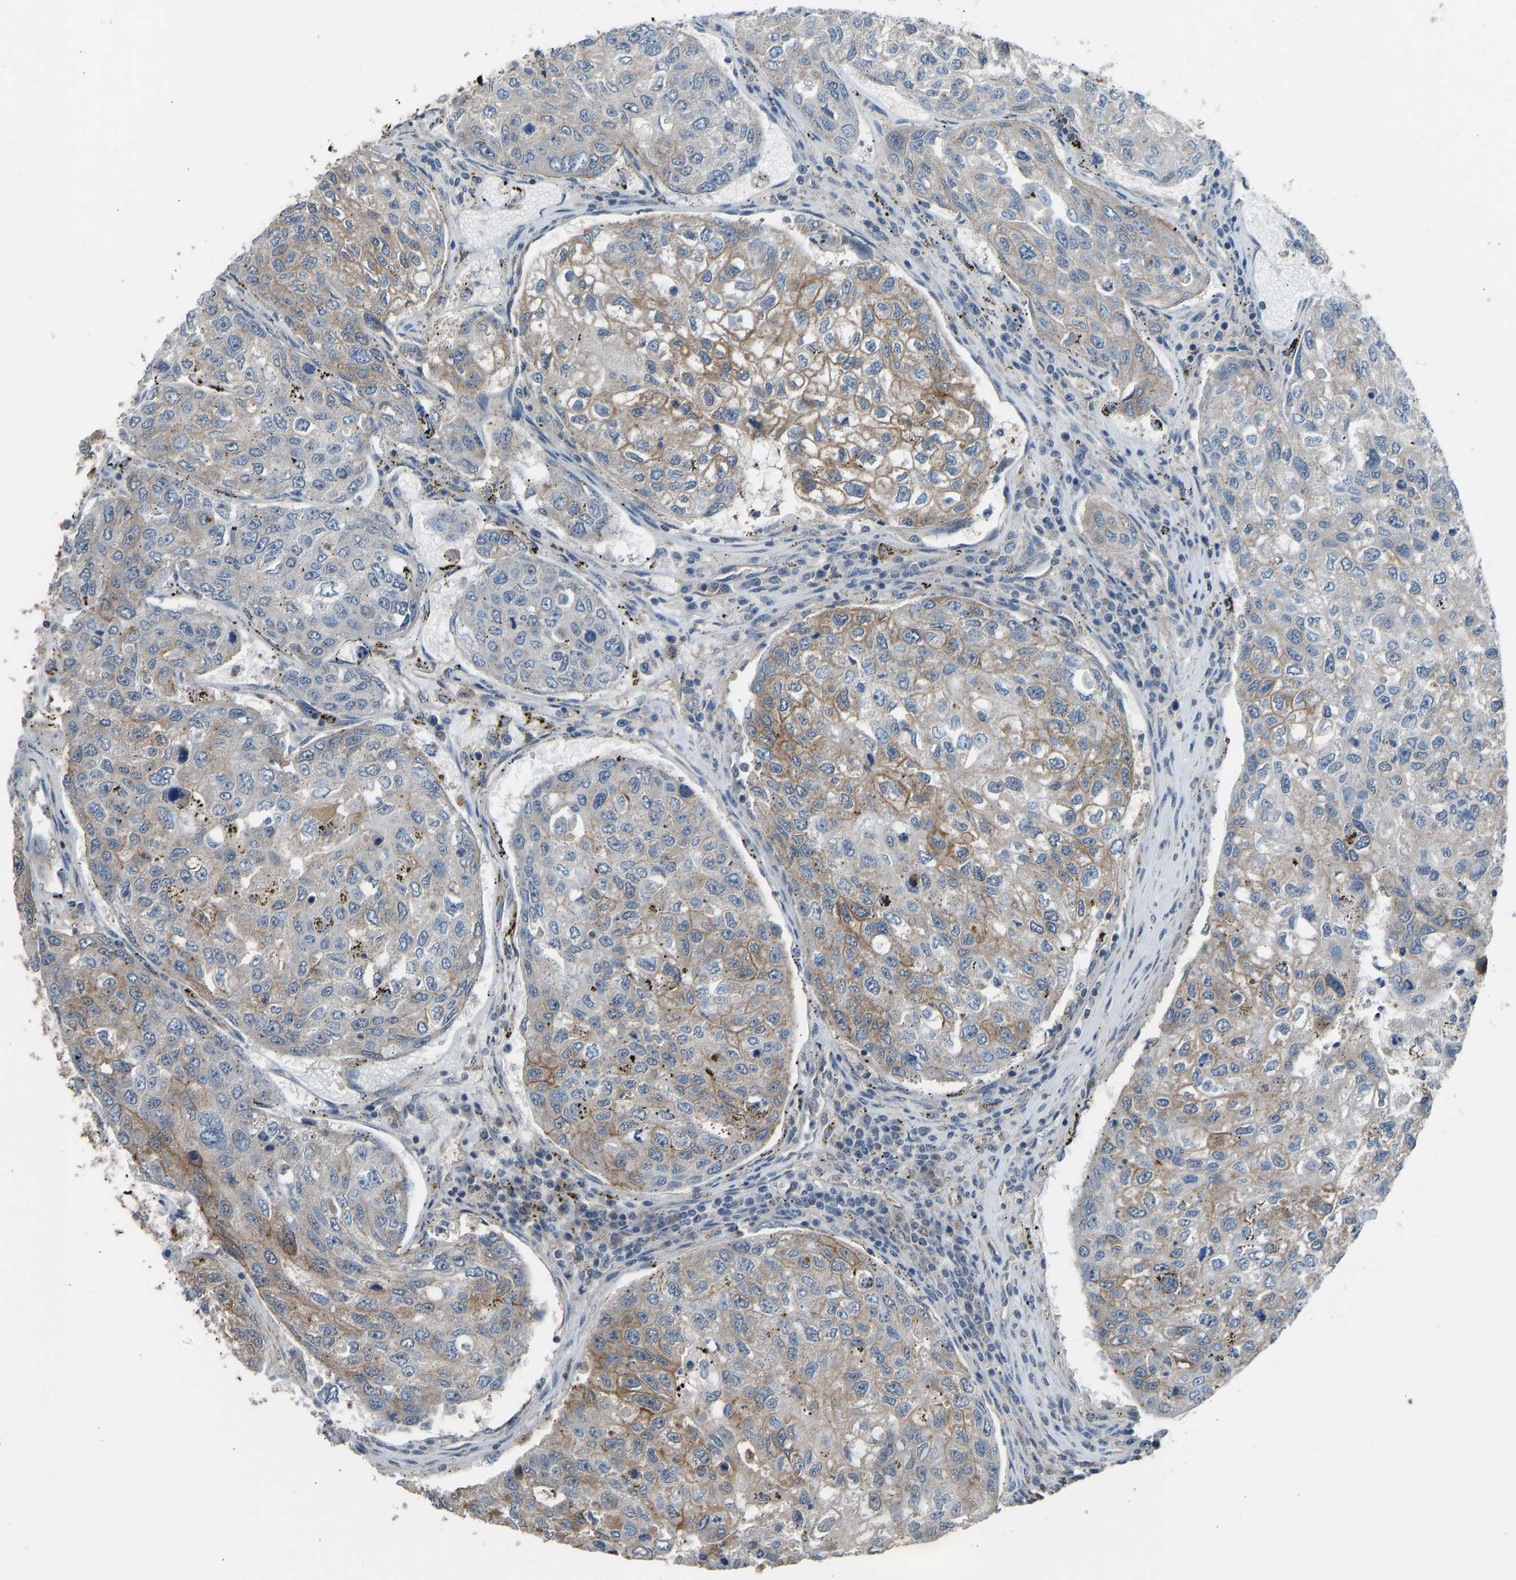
{"staining": {"intensity": "moderate", "quantity": "25%-75%", "location": "cytoplasmic/membranous"}, "tissue": "urothelial cancer", "cell_type": "Tumor cells", "image_type": "cancer", "snomed": [{"axis": "morphology", "description": "Urothelial carcinoma, High grade"}, {"axis": "topography", "description": "Lymph node"}, {"axis": "topography", "description": "Urinary bladder"}], "caption": "Tumor cells show moderate cytoplasmic/membranous expression in about 25%-75% of cells in urothelial carcinoma (high-grade).", "gene": "SLC43A1", "patient": {"sex": "male", "age": 51}}